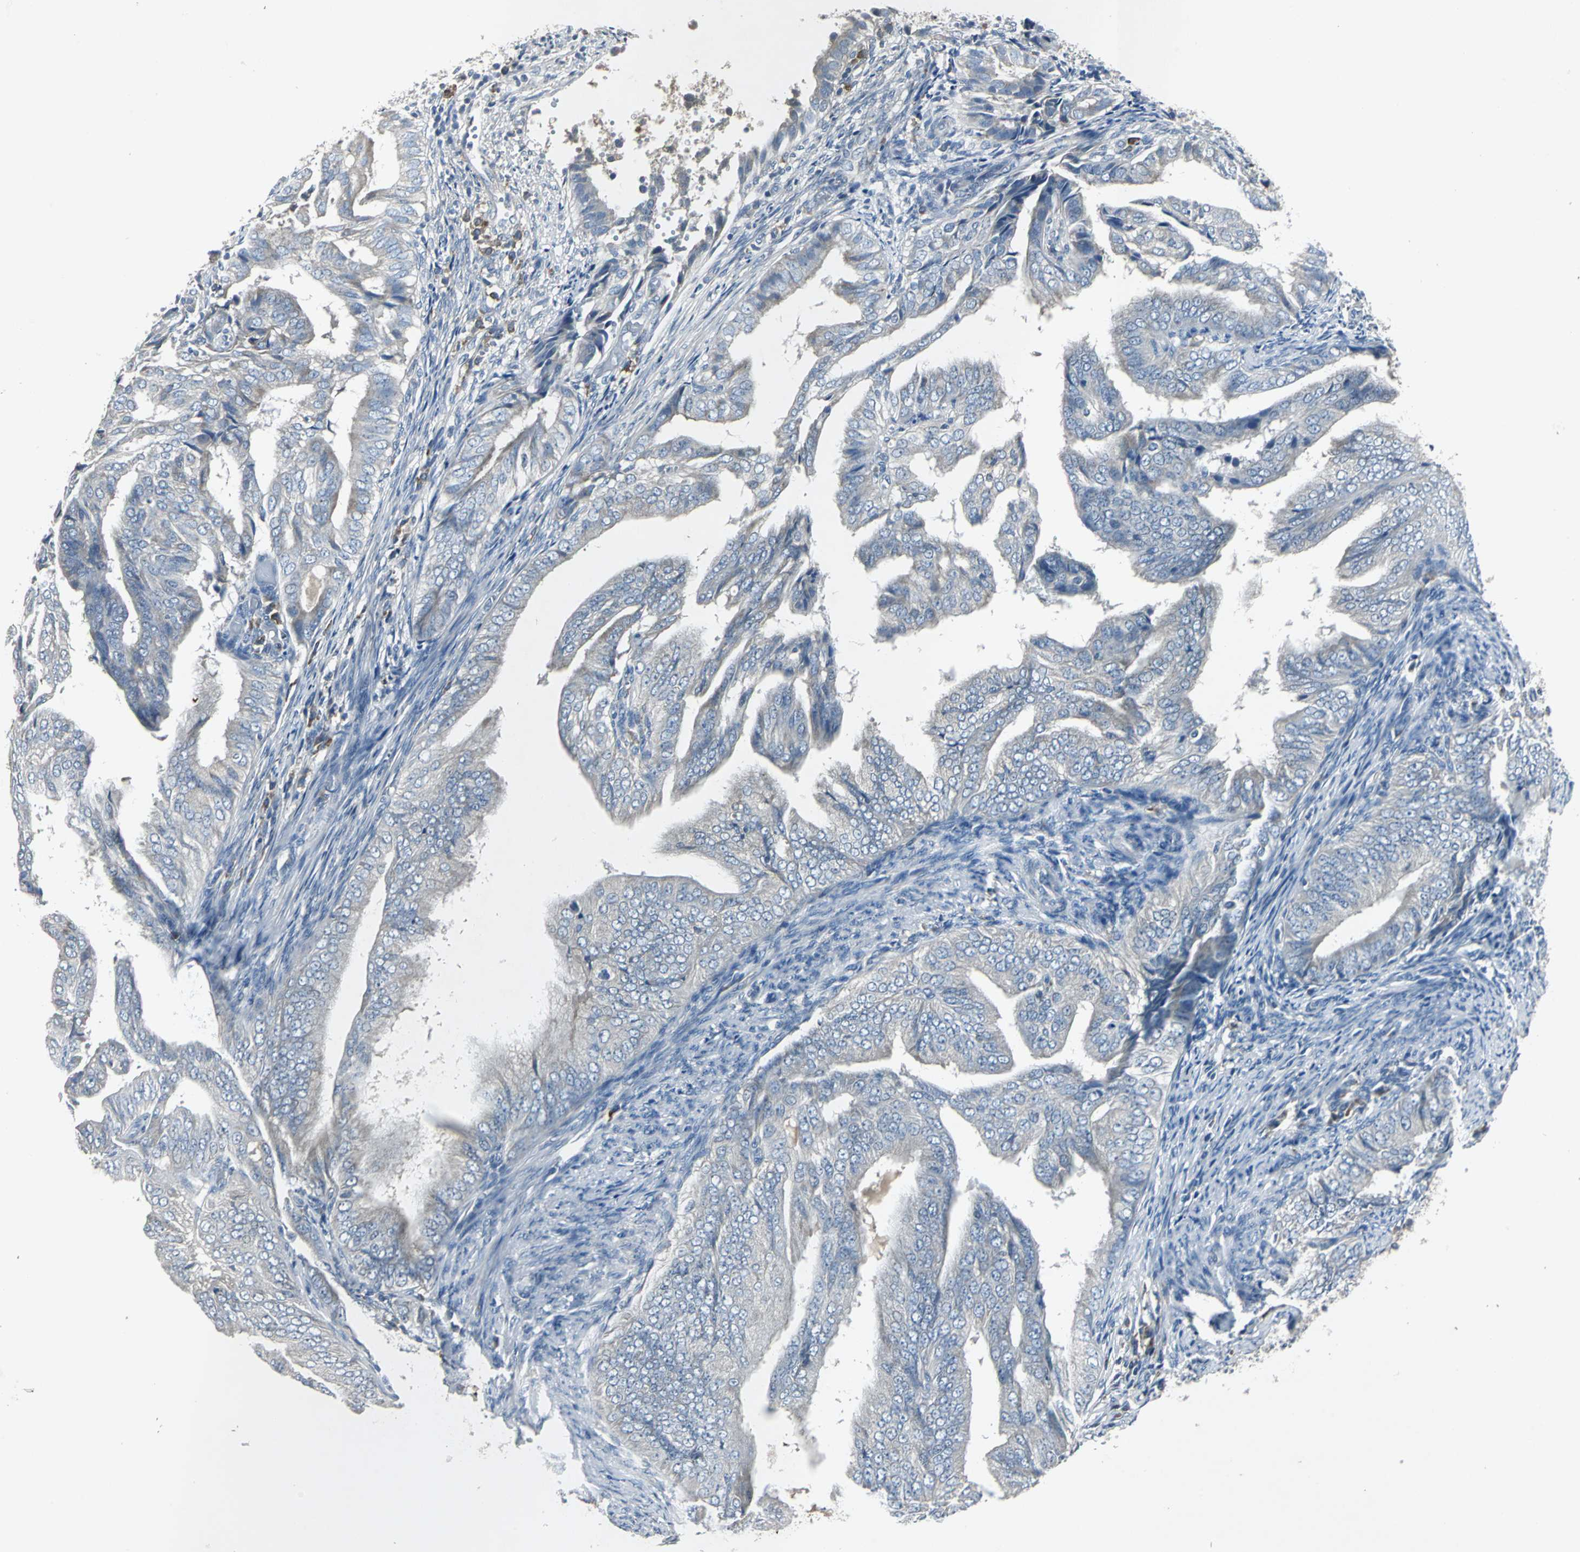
{"staining": {"intensity": "negative", "quantity": "none", "location": "none"}, "tissue": "endometrial cancer", "cell_type": "Tumor cells", "image_type": "cancer", "snomed": [{"axis": "morphology", "description": "Adenocarcinoma, NOS"}, {"axis": "topography", "description": "Endometrium"}], "caption": "IHC histopathology image of neoplastic tissue: endometrial cancer (adenocarcinoma) stained with DAB demonstrates no significant protein expression in tumor cells.", "gene": "SLC2A13", "patient": {"sex": "female", "age": 58}}